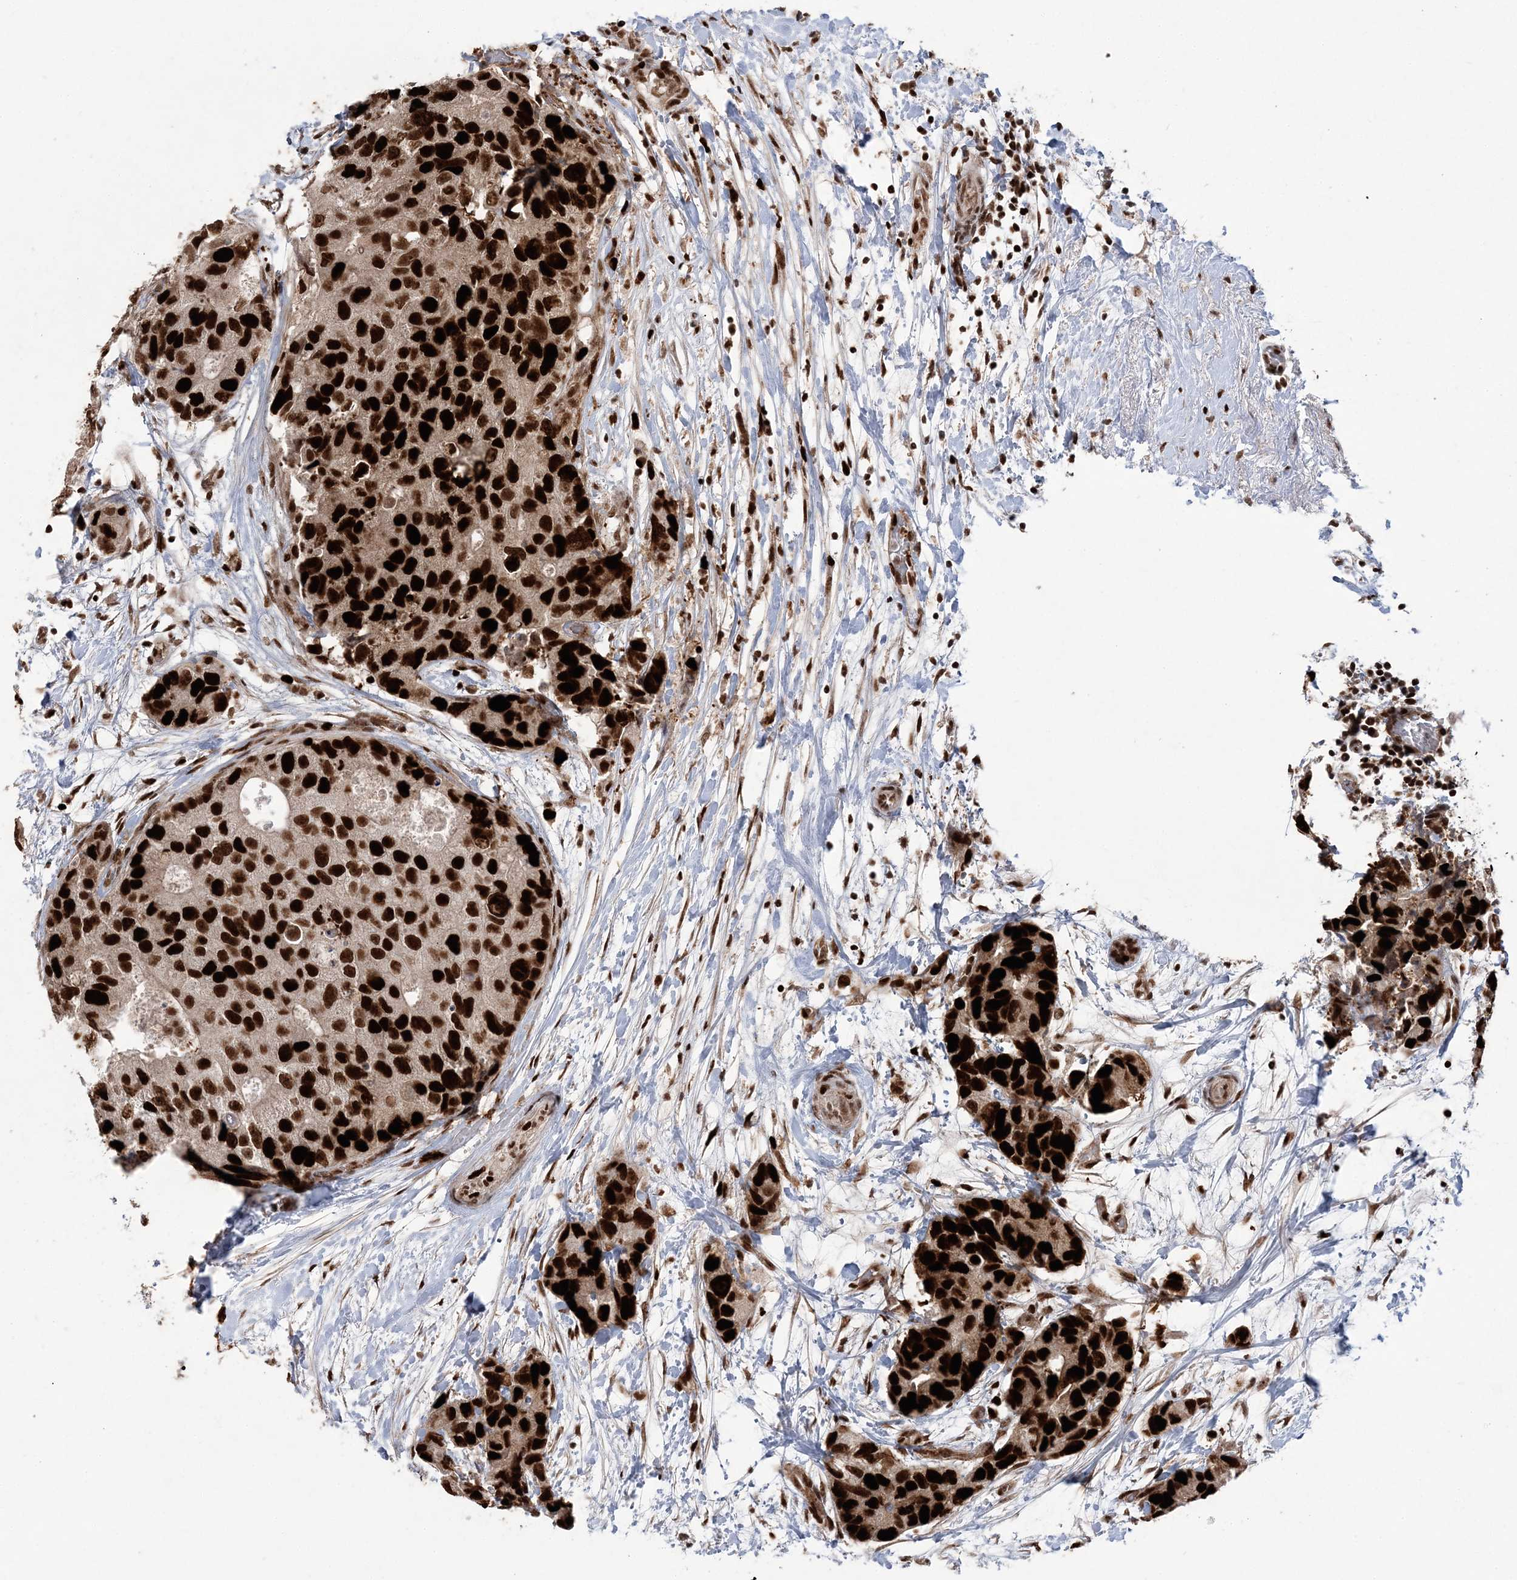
{"staining": {"intensity": "strong", "quantity": ">75%", "location": "nuclear"}, "tissue": "breast cancer", "cell_type": "Tumor cells", "image_type": "cancer", "snomed": [{"axis": "morphology", "description": "Duct carcinoma"}, {"axis": "topography", "description": "Breast"}], "caption": "The image exhibits staining of breast intraductal carcinoma, revealing strong nuclear protein expression (brown color) within tumor cells.", "gene": "LIG1", "patient": {"sex": "female", "age": 62}}